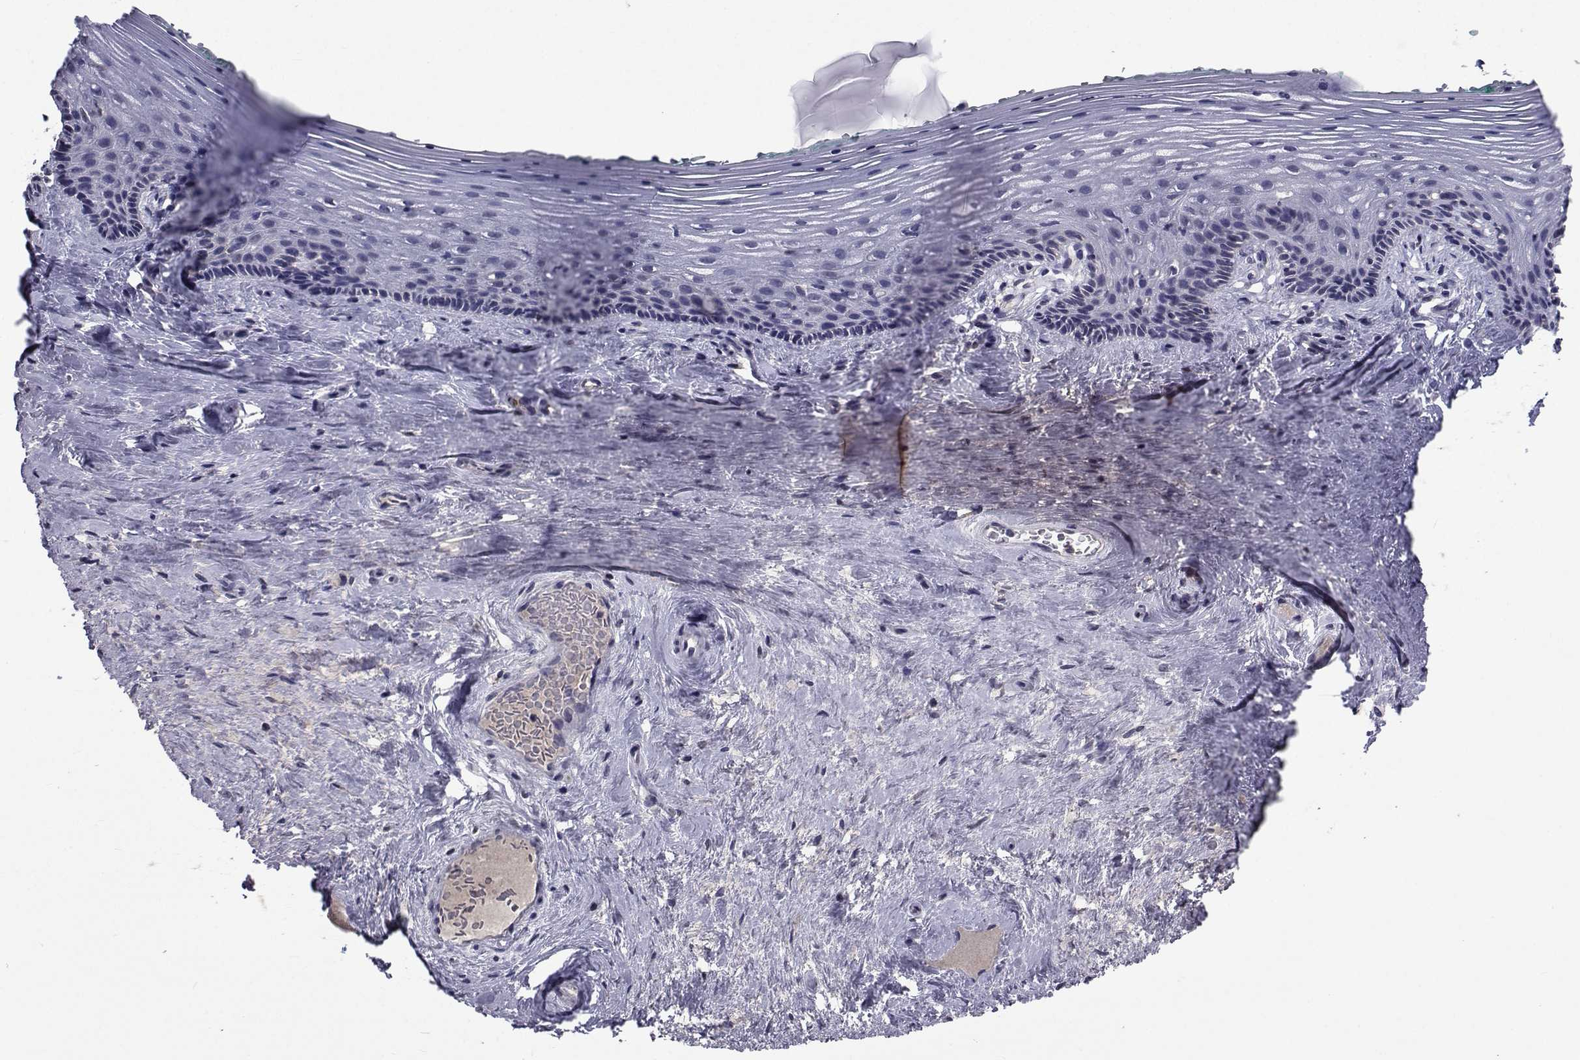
{"staining": {"intensity": "negative", "quantity": "none", "location": "none"}, "tissue": "vagina", "cell_type": "Squamous epithelial cells", "image_type": "normal", "snomed": [{"axis": "morphology", "description": "Normal tissue, NOS"}, {"axis": "topography", "description": "Vagina"}], "caption": "A high-resolution image shows IHC staining of unremarkable vagina, which demonstrates no significant staining in squamous epithelial cells. The staining was performed using DAB (3,3'-diaminobenzidine) to visualize the protein expression in brown, while the nuclei were stained in blue with hematoxylin (Magnification: 20x).", "gene": "CYP2S1", "patient": {"sex": "female", "age": 45}}